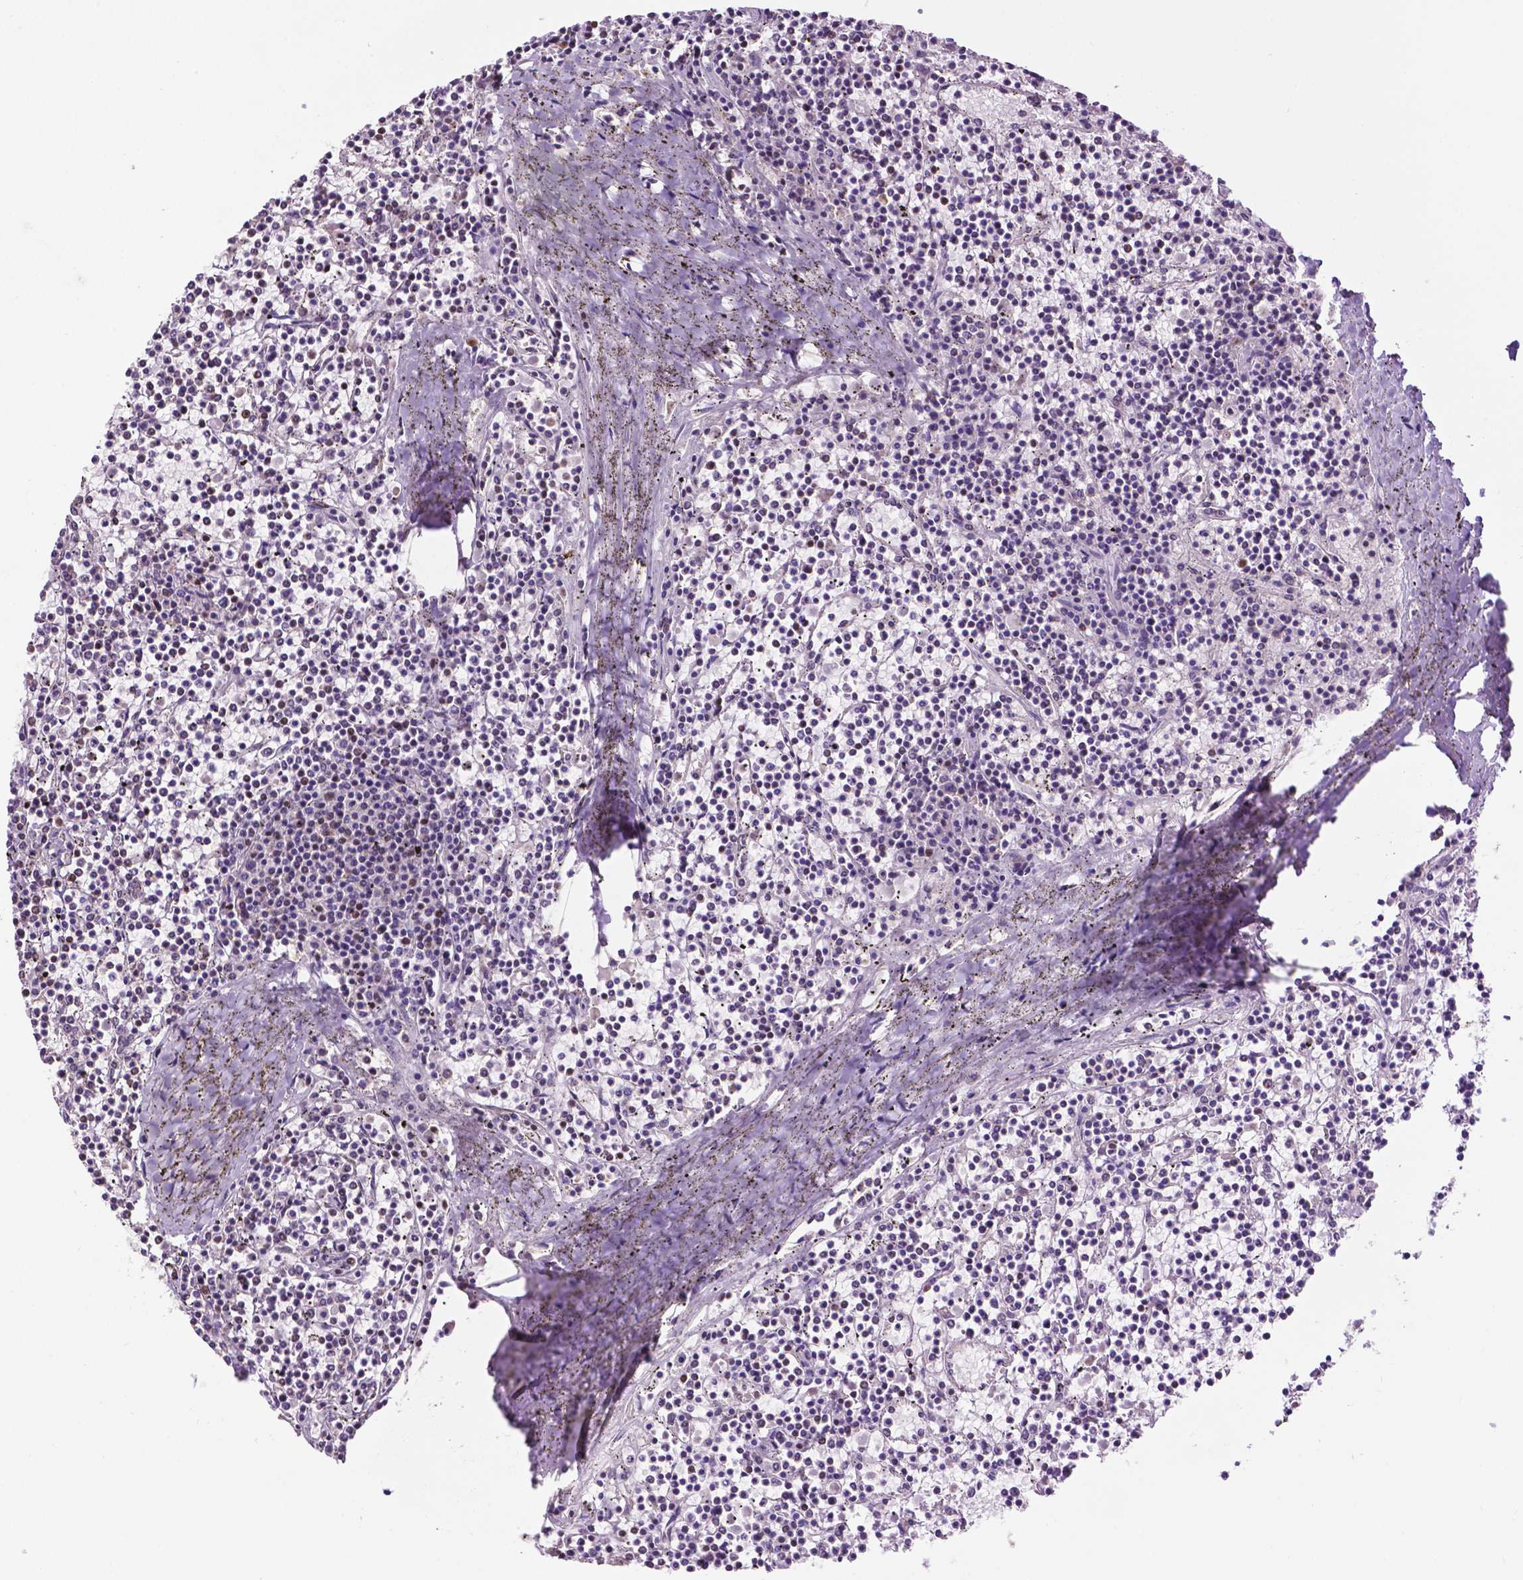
{"staining": {"intensity": "weak", "quantity": "<25%", "location": "nuclear"}, "tissue": "lymphoma", "cell_type": "Tumor cells", "image_type": "cancer", "snomed": [{"axis": "morphology", "description": "Malignant lymphoma, non-Hodgkin's type, Low grade"}, {"axis": "topography", "description": "Spleen"}], "caption": "A histopathology image of human lymphoma is negative for staining in tumor cells. (DAB immunohistochemistry visualized using brightfield microscopy, high magnification).", "gene": "COL23A1", "patient": {"sex": "female", "age": 19}}